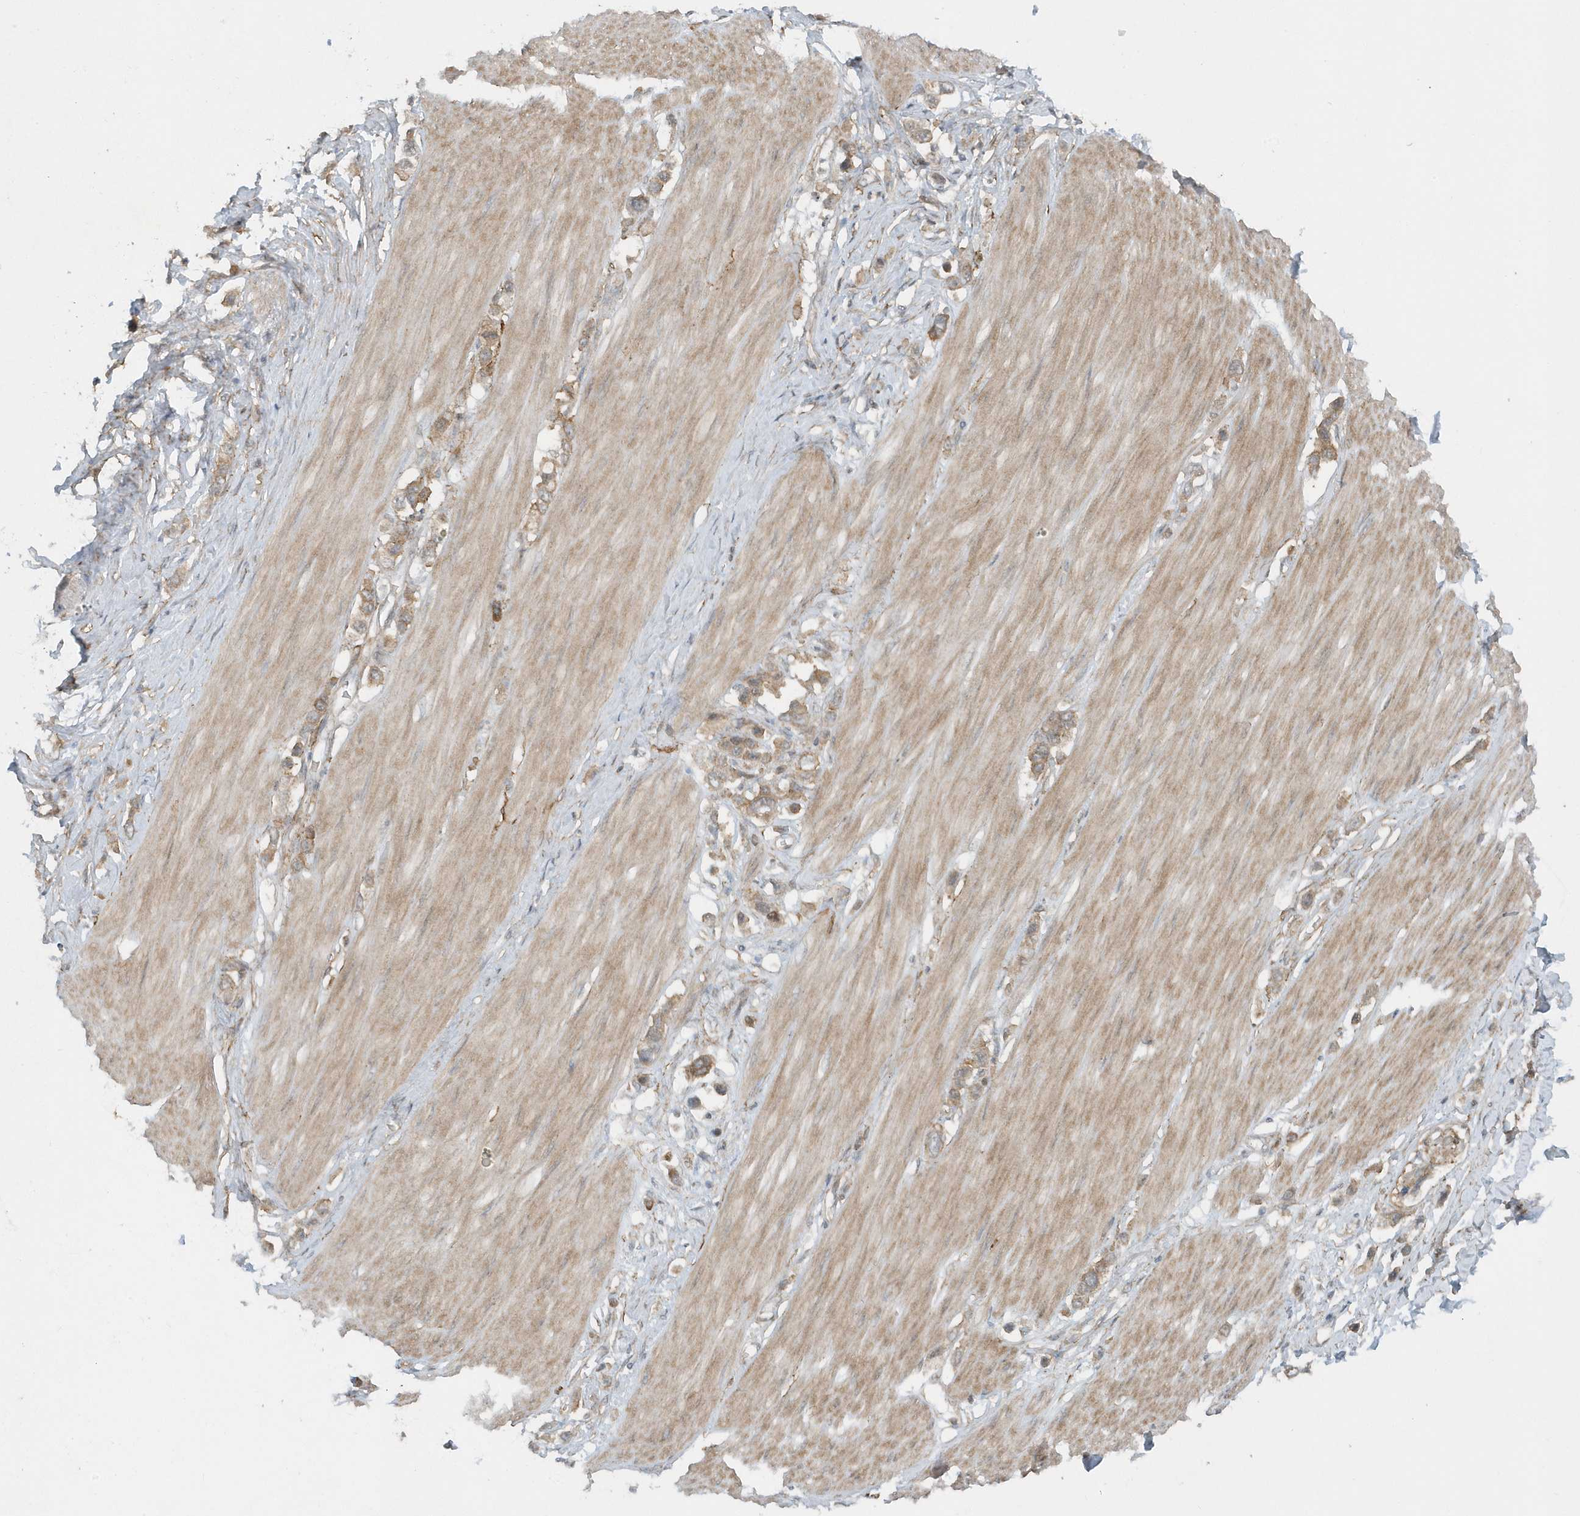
{"staining": {"intensity": "weak", "quantity": ">75%", "location": "cytoplasmic/membranous"}, "tissue": "stomach cancer", "cell_type": "Tumor cells", "image_type": "cancer", "snomed": [{"axis": "morphology", "description": "Adenocarcinoma, NOS"}, {"axis": "topography", "description": "Stomach"}], "caption": "Immunohistochemistry (IHC) (DAB (3,3'-diaminobenzidine)) staining of stomach cancer (adenocarcinoma) demonstrates weak cytoplasmic/membranous protein expression in about >75% of tumor cells. (DAB = brown stain, brightfield microscopy at high magnification).", "gene": "PARD3B", "patient": {"sex": "female", "age": 65}}